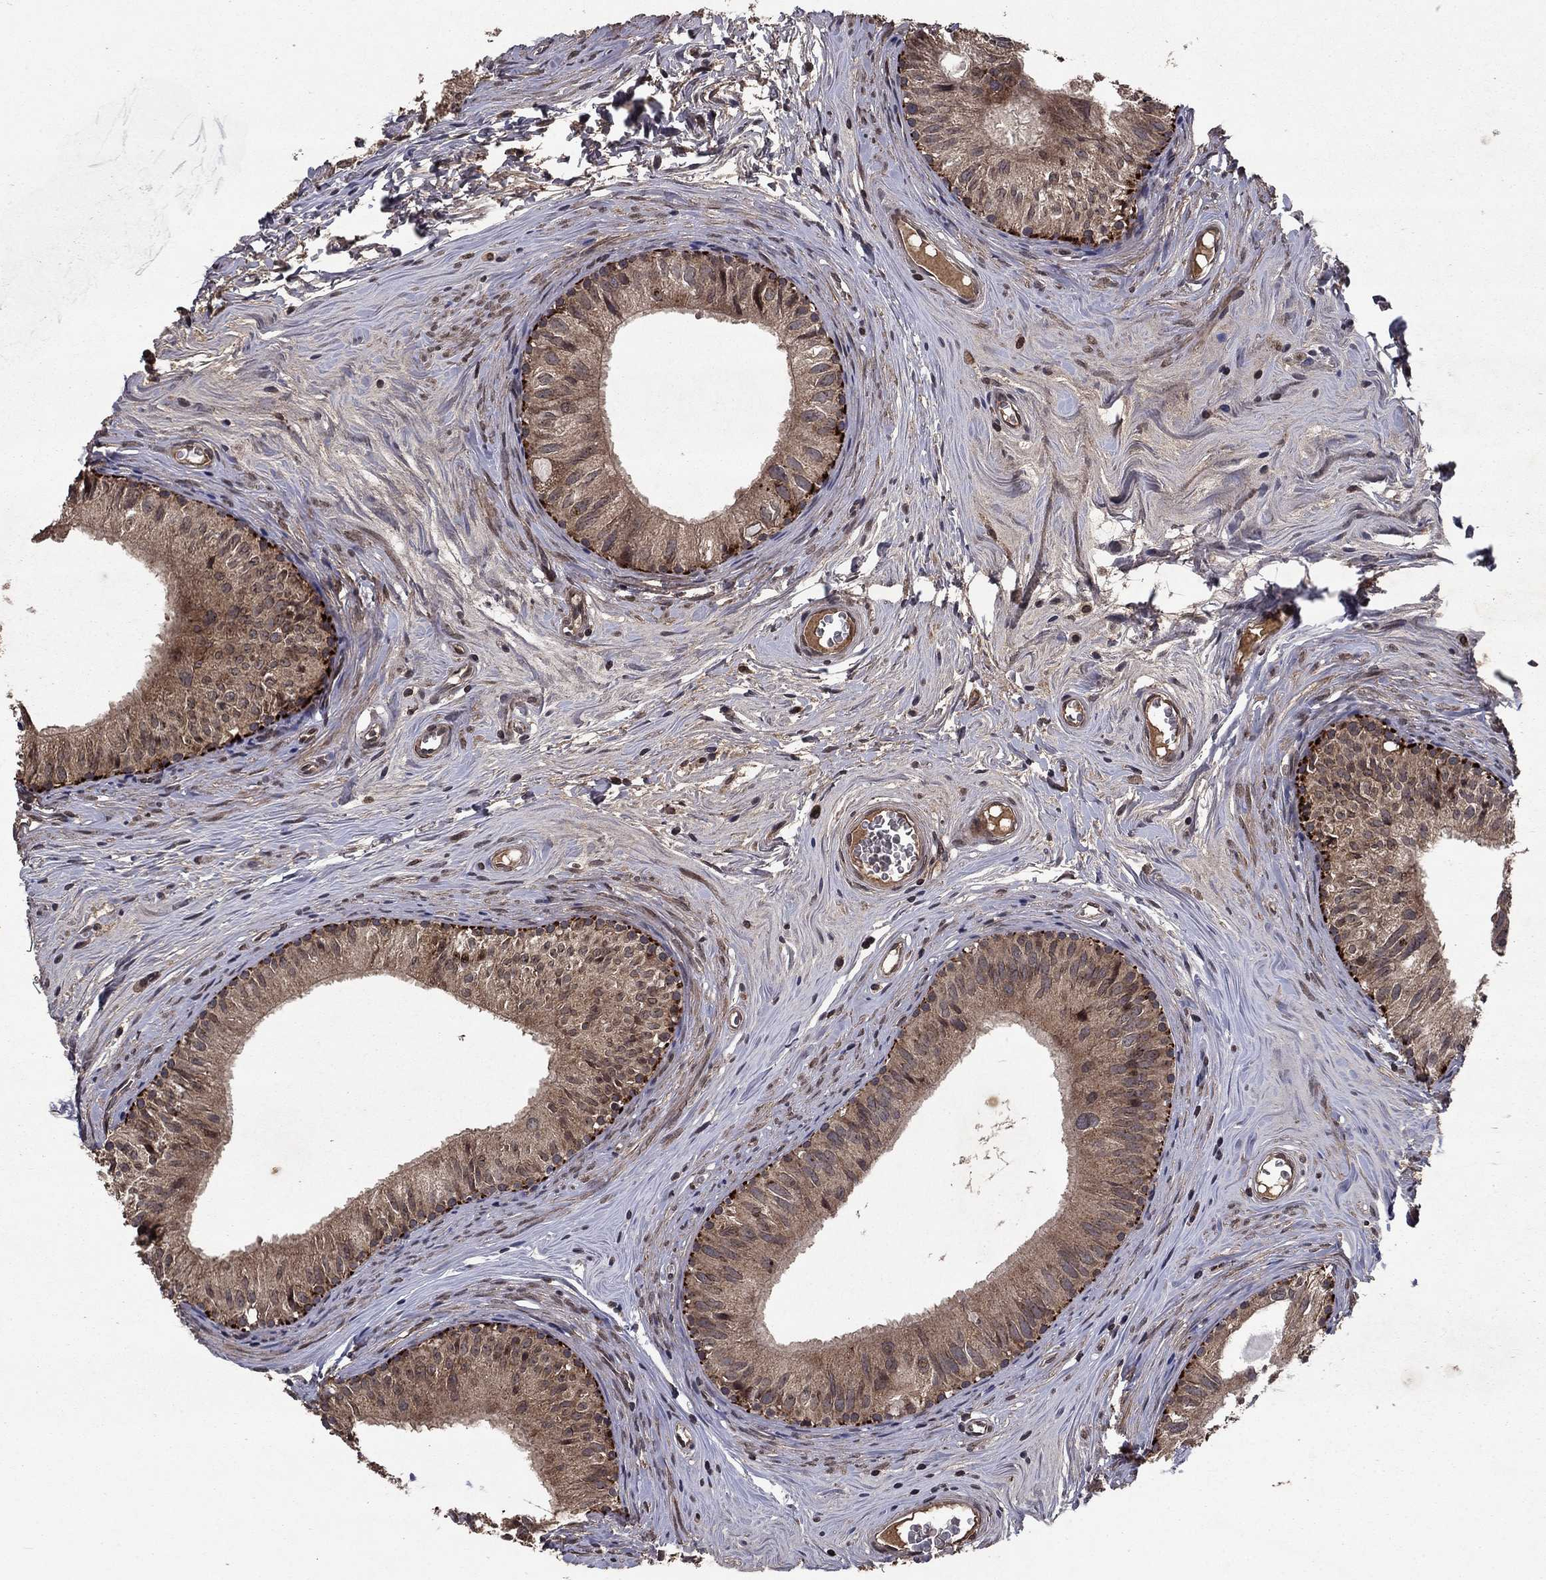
{"staining": {"intensity": "strong", "quantity": "<25%", "location": "cytoplasmic/membranous"}, "tissue": "epididymis", "cell_type": "Glandular cells", "image_type": "normal", "snomed": [{"axis": "morphology", "description": "Normal tissue, NOS"}, {"axis": "topography", "description": "Epididymis"}], "caption": "IHC (DAB (3,3'-diaminobenzidine)) staining of normal epididymis shows strong cytoplasmic/membranous protein positivity in about <25% of glandular cells.", "gene": "DHRS1", "patient": {"sex": "male", "age": 52}}